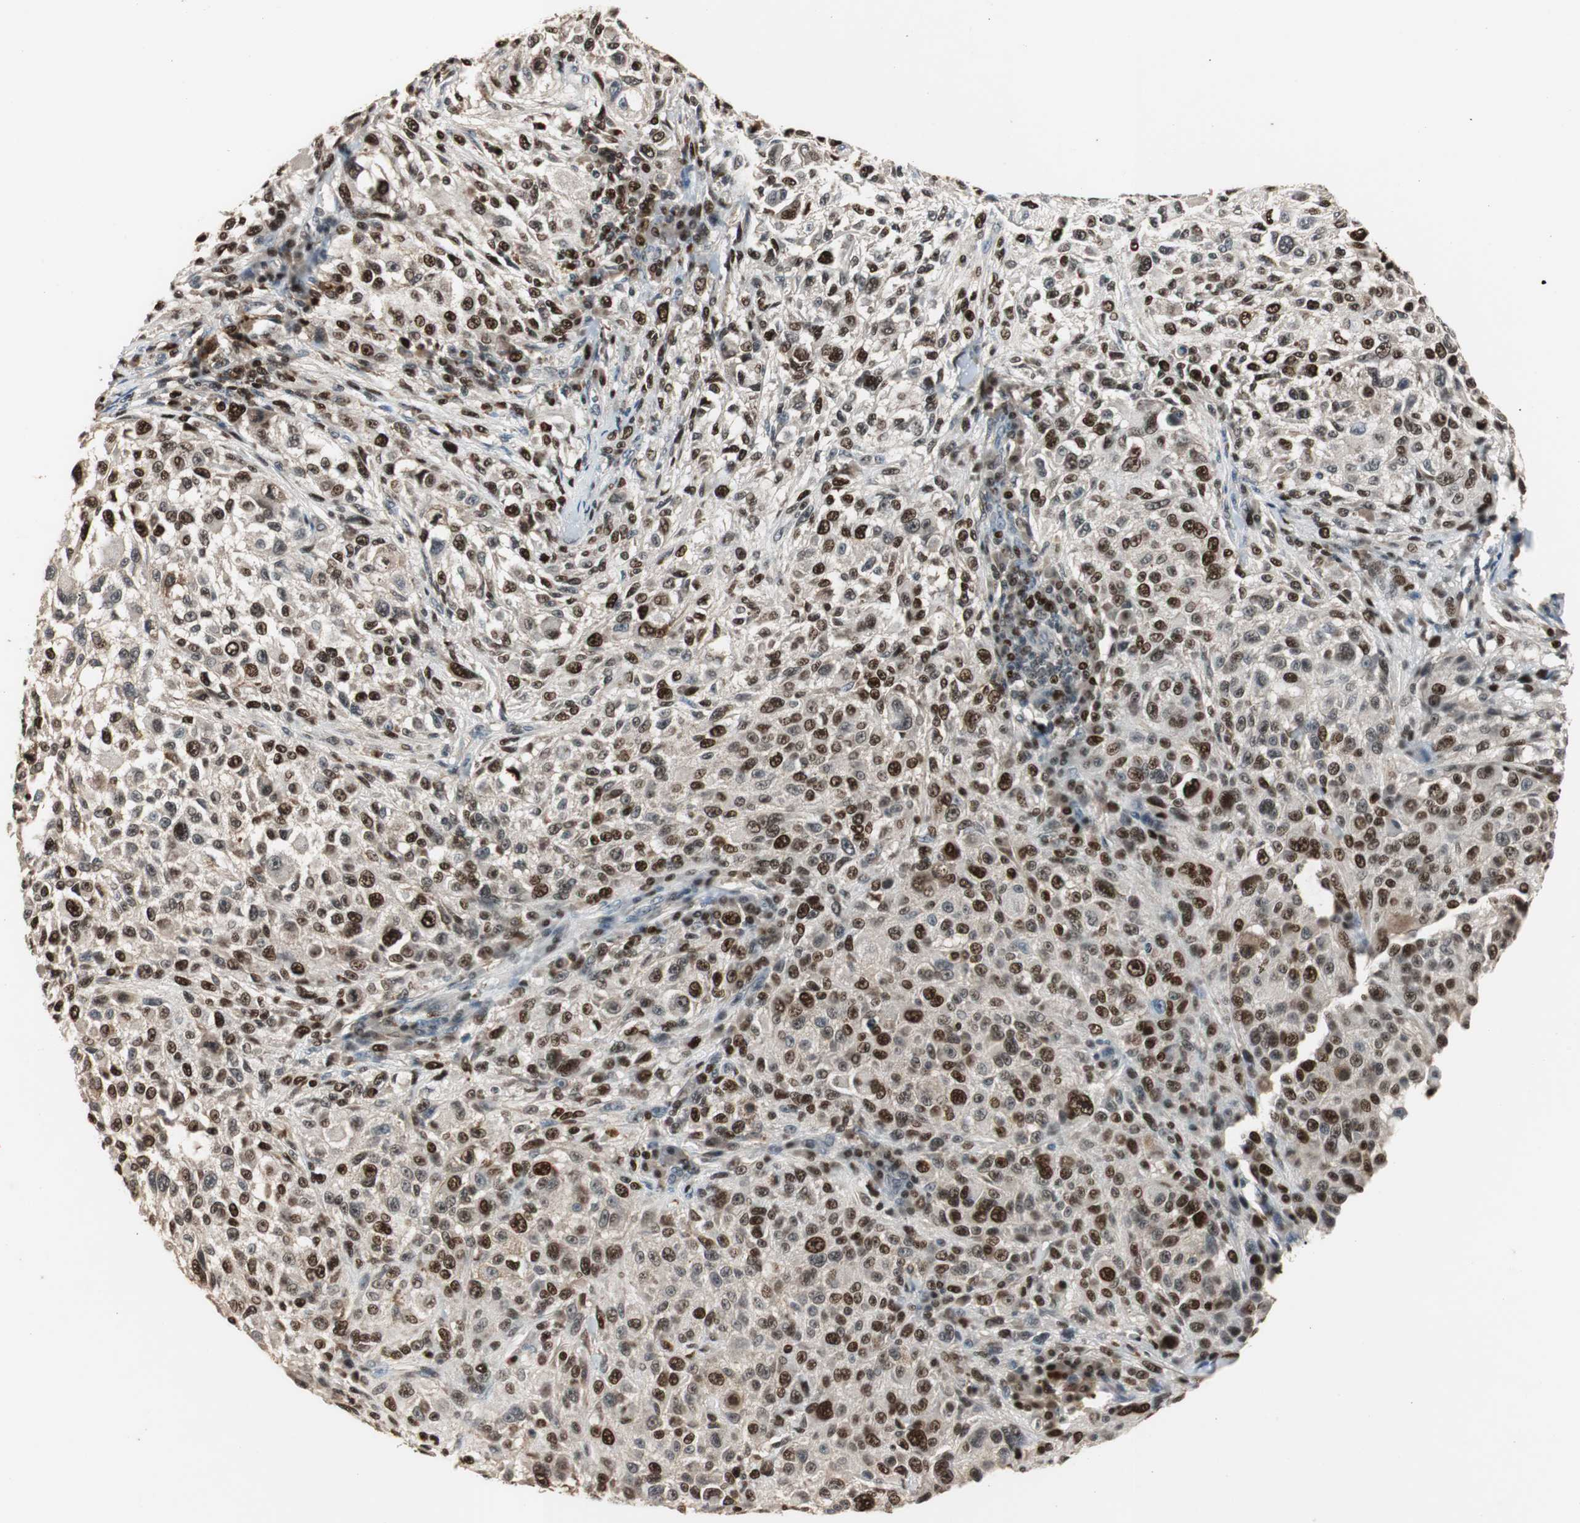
{"staining": {"intensity": "strong", "quantity": ">75%", "location": "nuclear"}, "tissue": "melanoma", "cell_type": "Tumor cells", "image_type": "cancer", "snomed": [{"axis": "morphology", "description": "Necrosis, NOS"}, {"axis": "morphology", "description": "Malignant melanoma, NOS"}, {"axis": "topography", "description": "Skin"}], "caption": "This is an image of immunohistochemistry (IHC) staining of melanoma, which shows strong expression in the nuclear of tumor cells.", "gene": "FEN1", "patient": {"sex": "female", "age": 87}}